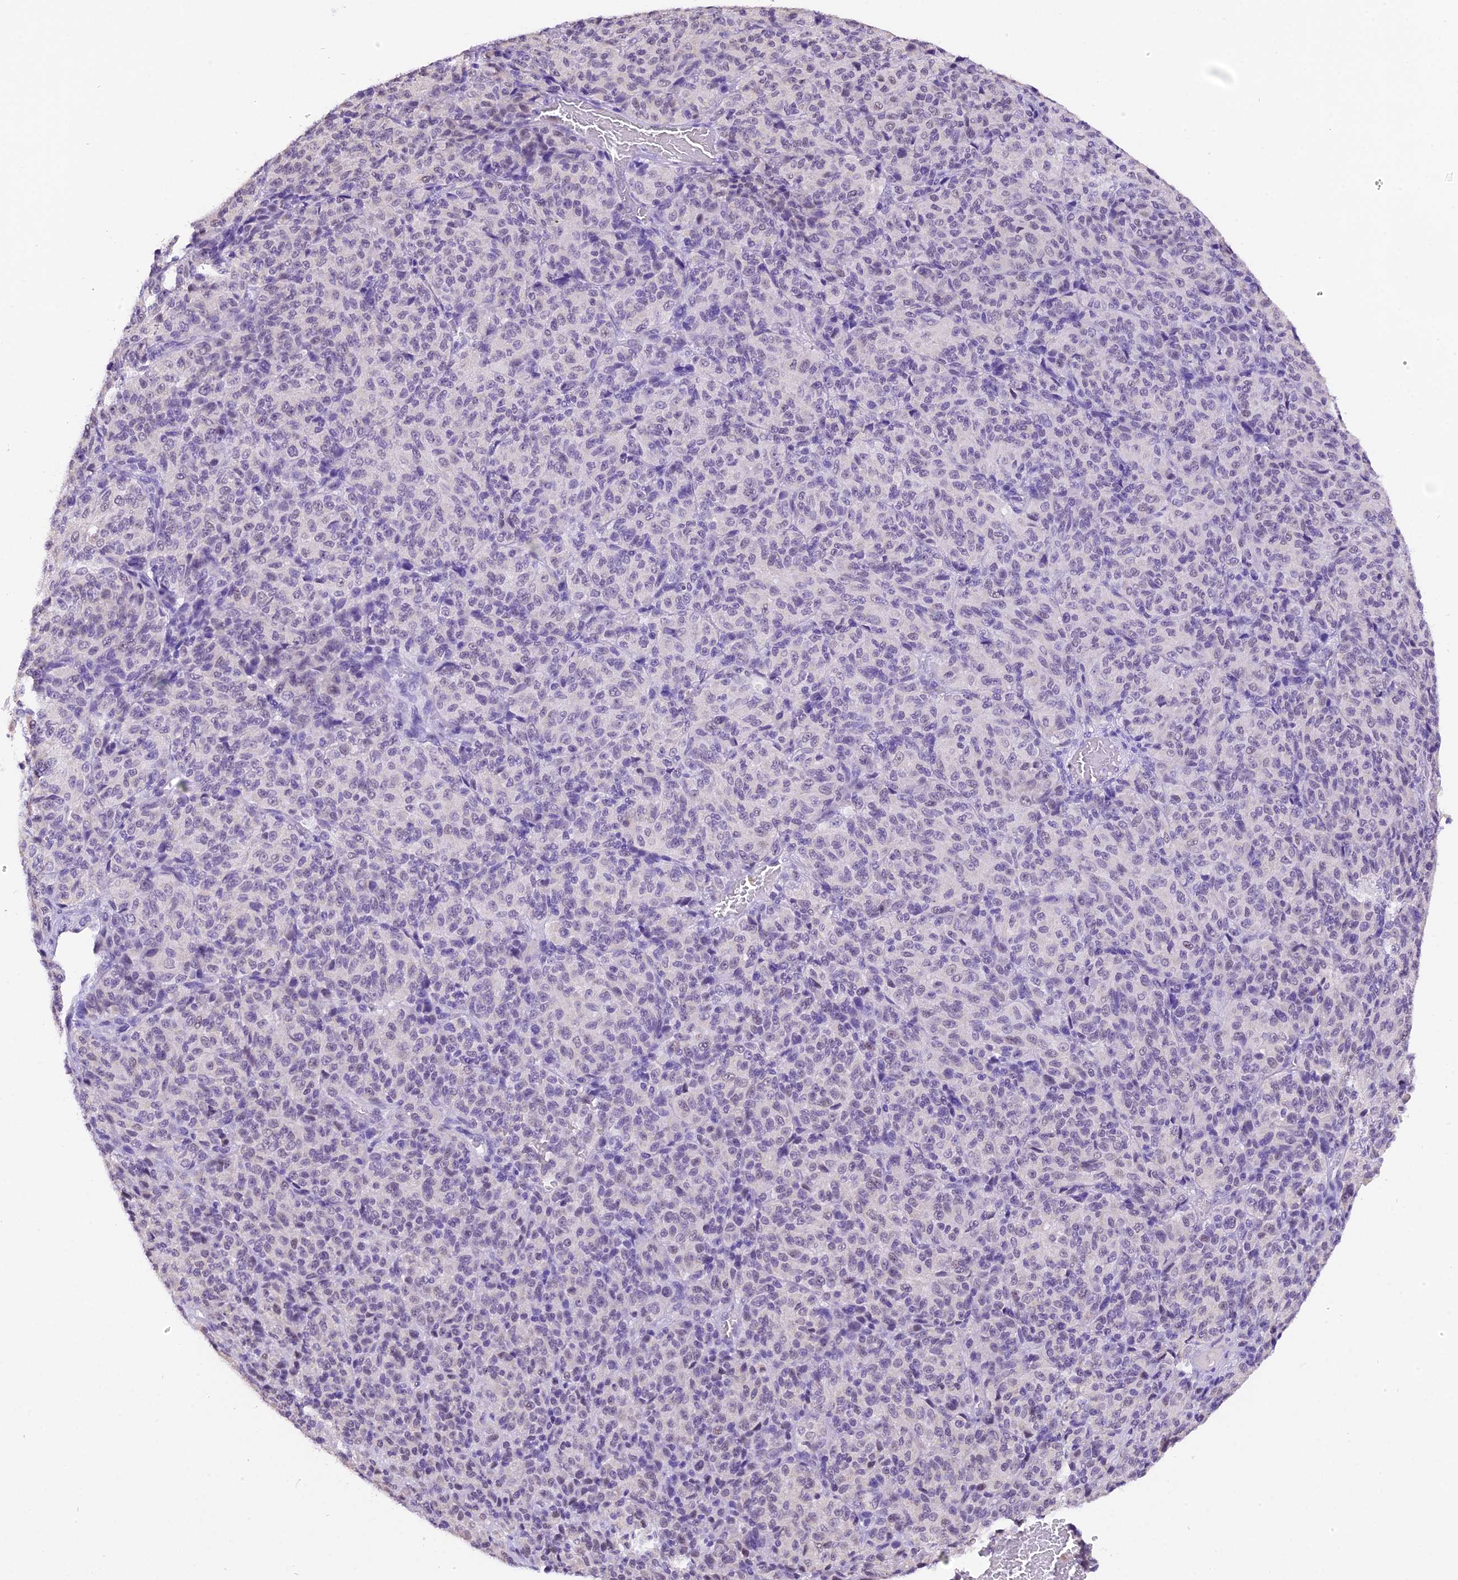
{"staining": {"intensity": "negative", "quantity": "none", "location": "none"}, "tissue": "melanoma", "cell_type": "Tumor cells", "image_type": "cancer", "snomed": [{"axis": "morphology", "description": "Malignant melanoma, Metastatic site"}, {"axis": "topography", "description": "Brain"}], "caption": "A micrograph of human melanoma is negative for staining in tumor cells.", "gene": "AHSP", "patient": {"sex": "female", "age": 56}}